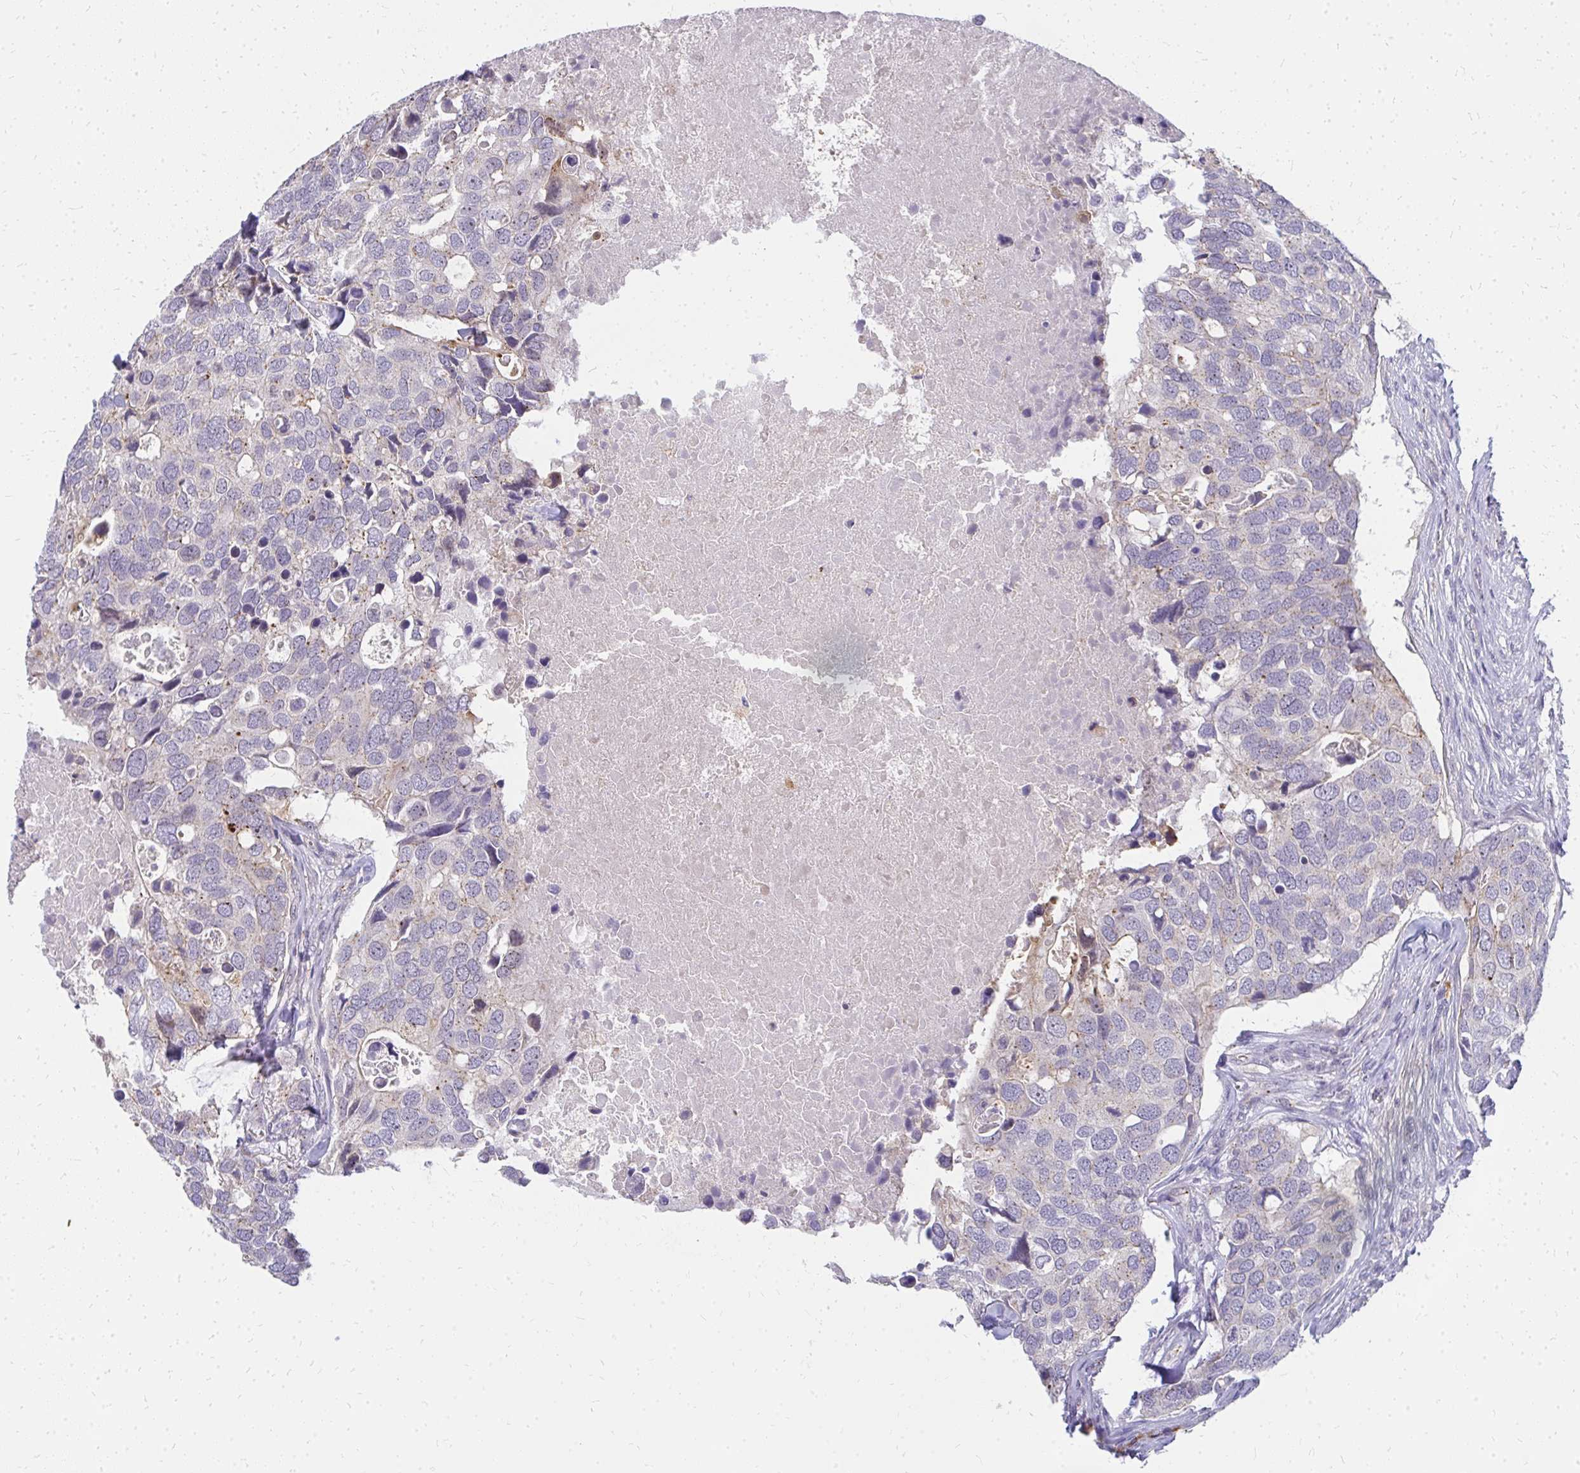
{"staining": {"intensity": "weak", "quantity": "<25%", "location": "cytoplasmic/membranous"}, "tissue": "breast cancer", "cell_type": "Tumor cells", "image_type": "cancer", "snomed": [{"axis": "morphology", "description": "Duct carcinoma"}, {"axis": "topography", "description": "Breast"}], "caption": "This photomicrograph is of breast infiltrating ductal carcinoma stained with IHC to label a protein in brown with the nuclei are counter-stained blue. There is no positivity in tumor cells.", "gene": "FAM9A", "patient": {"sex": "female", "age": 83}}